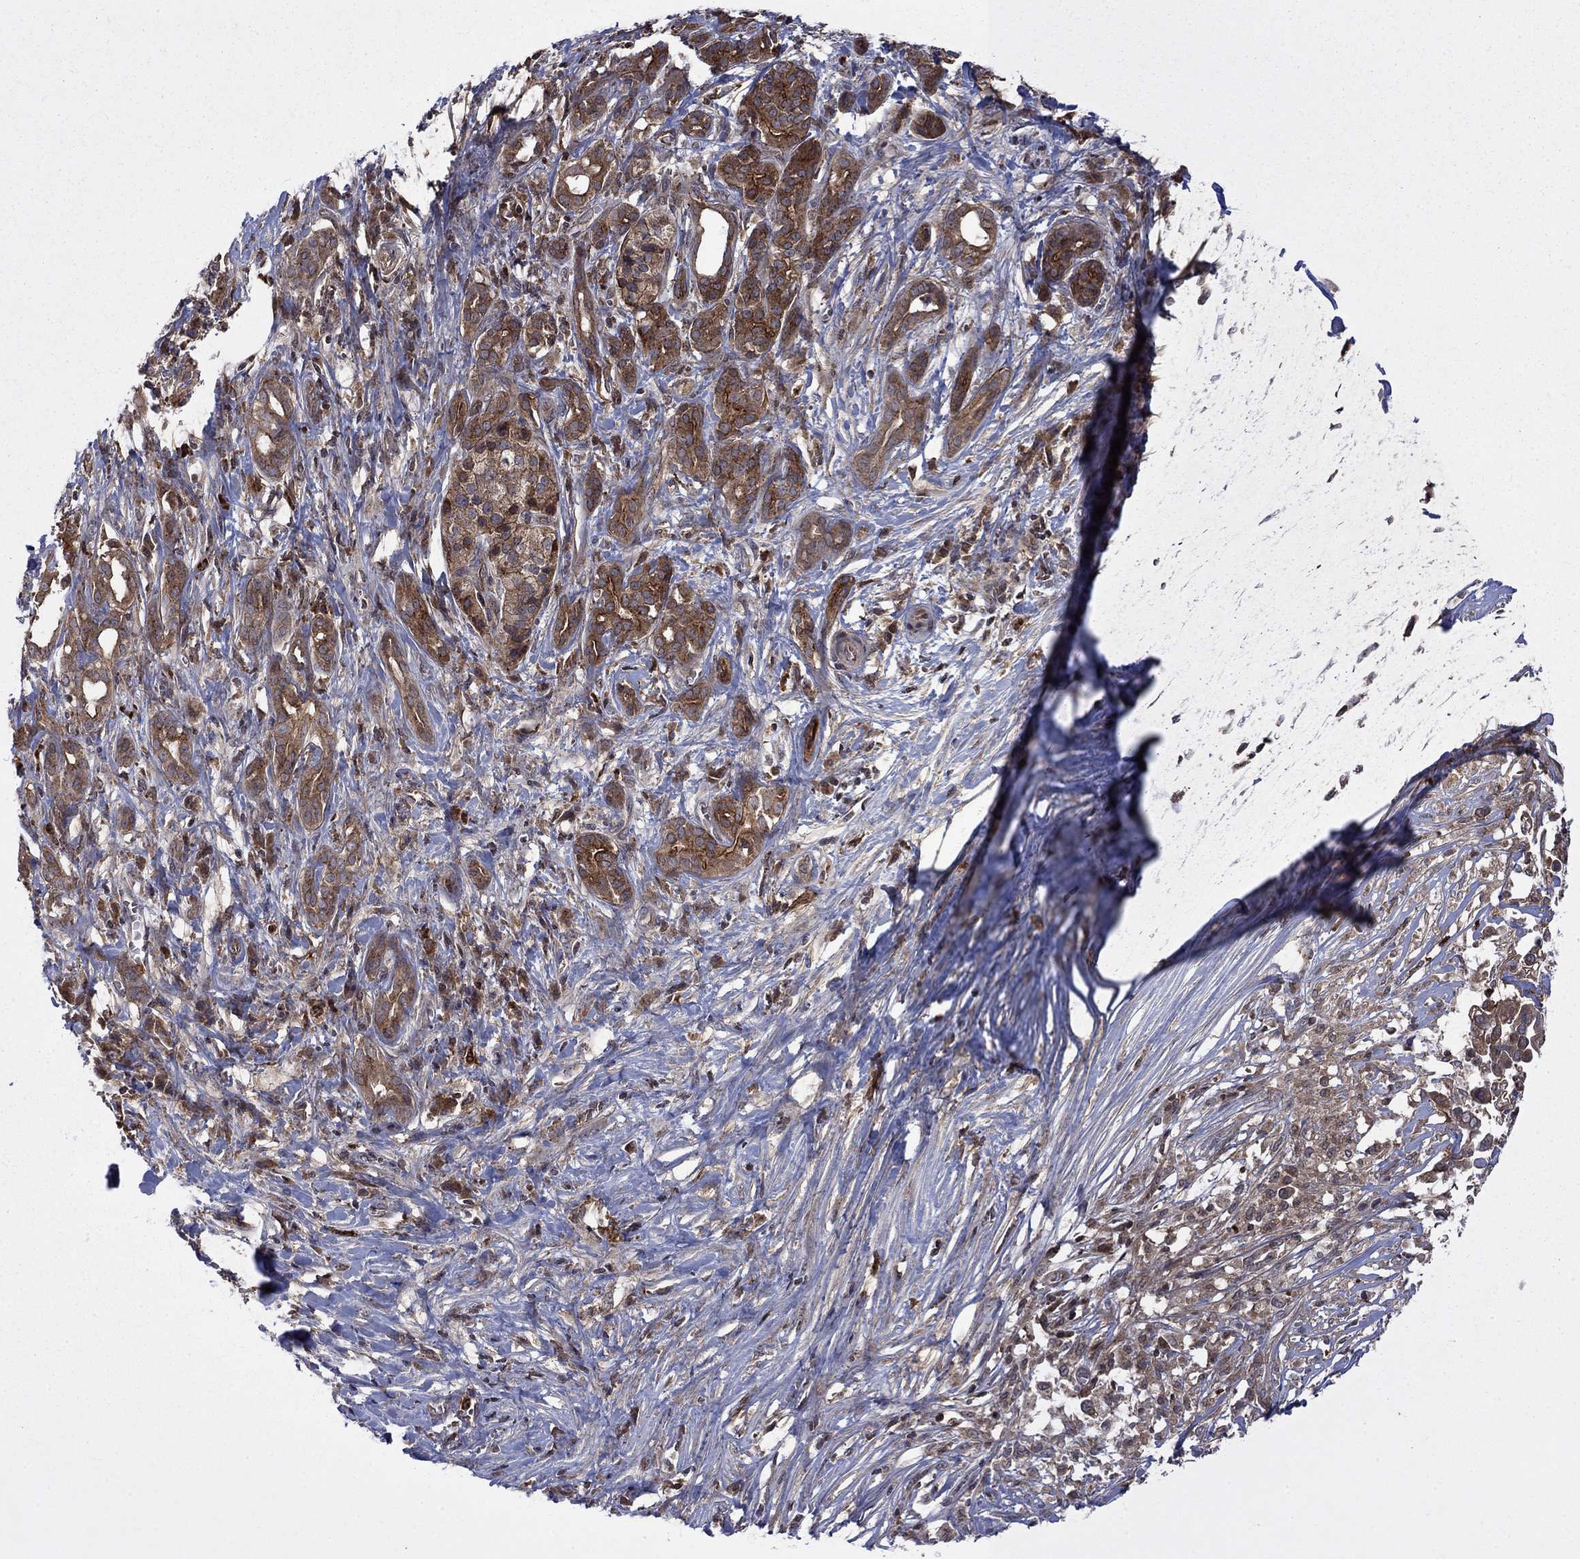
{"staining": {"intensity": "moderate", "quantity": "25%-75%", "location": "cytoplasmic/membranous"}, "tissue": "pancreatic cancer", "cell_type": "Tumor cells", "image_type": "cancer", "snomed": [{"axis": "morphology", "description": "Adenocarcinoma, NOS"}, {"axis": "topography", "description": "Pancreas"}], "caption": "Protein analysis of pancreatic cancer tissue reveals moderate cytoplasmic/membranous expression in approximately 25%-75% of tumor cells.", "gene": "TMEM33", "patient": {"sex": "male", "age": 61}}